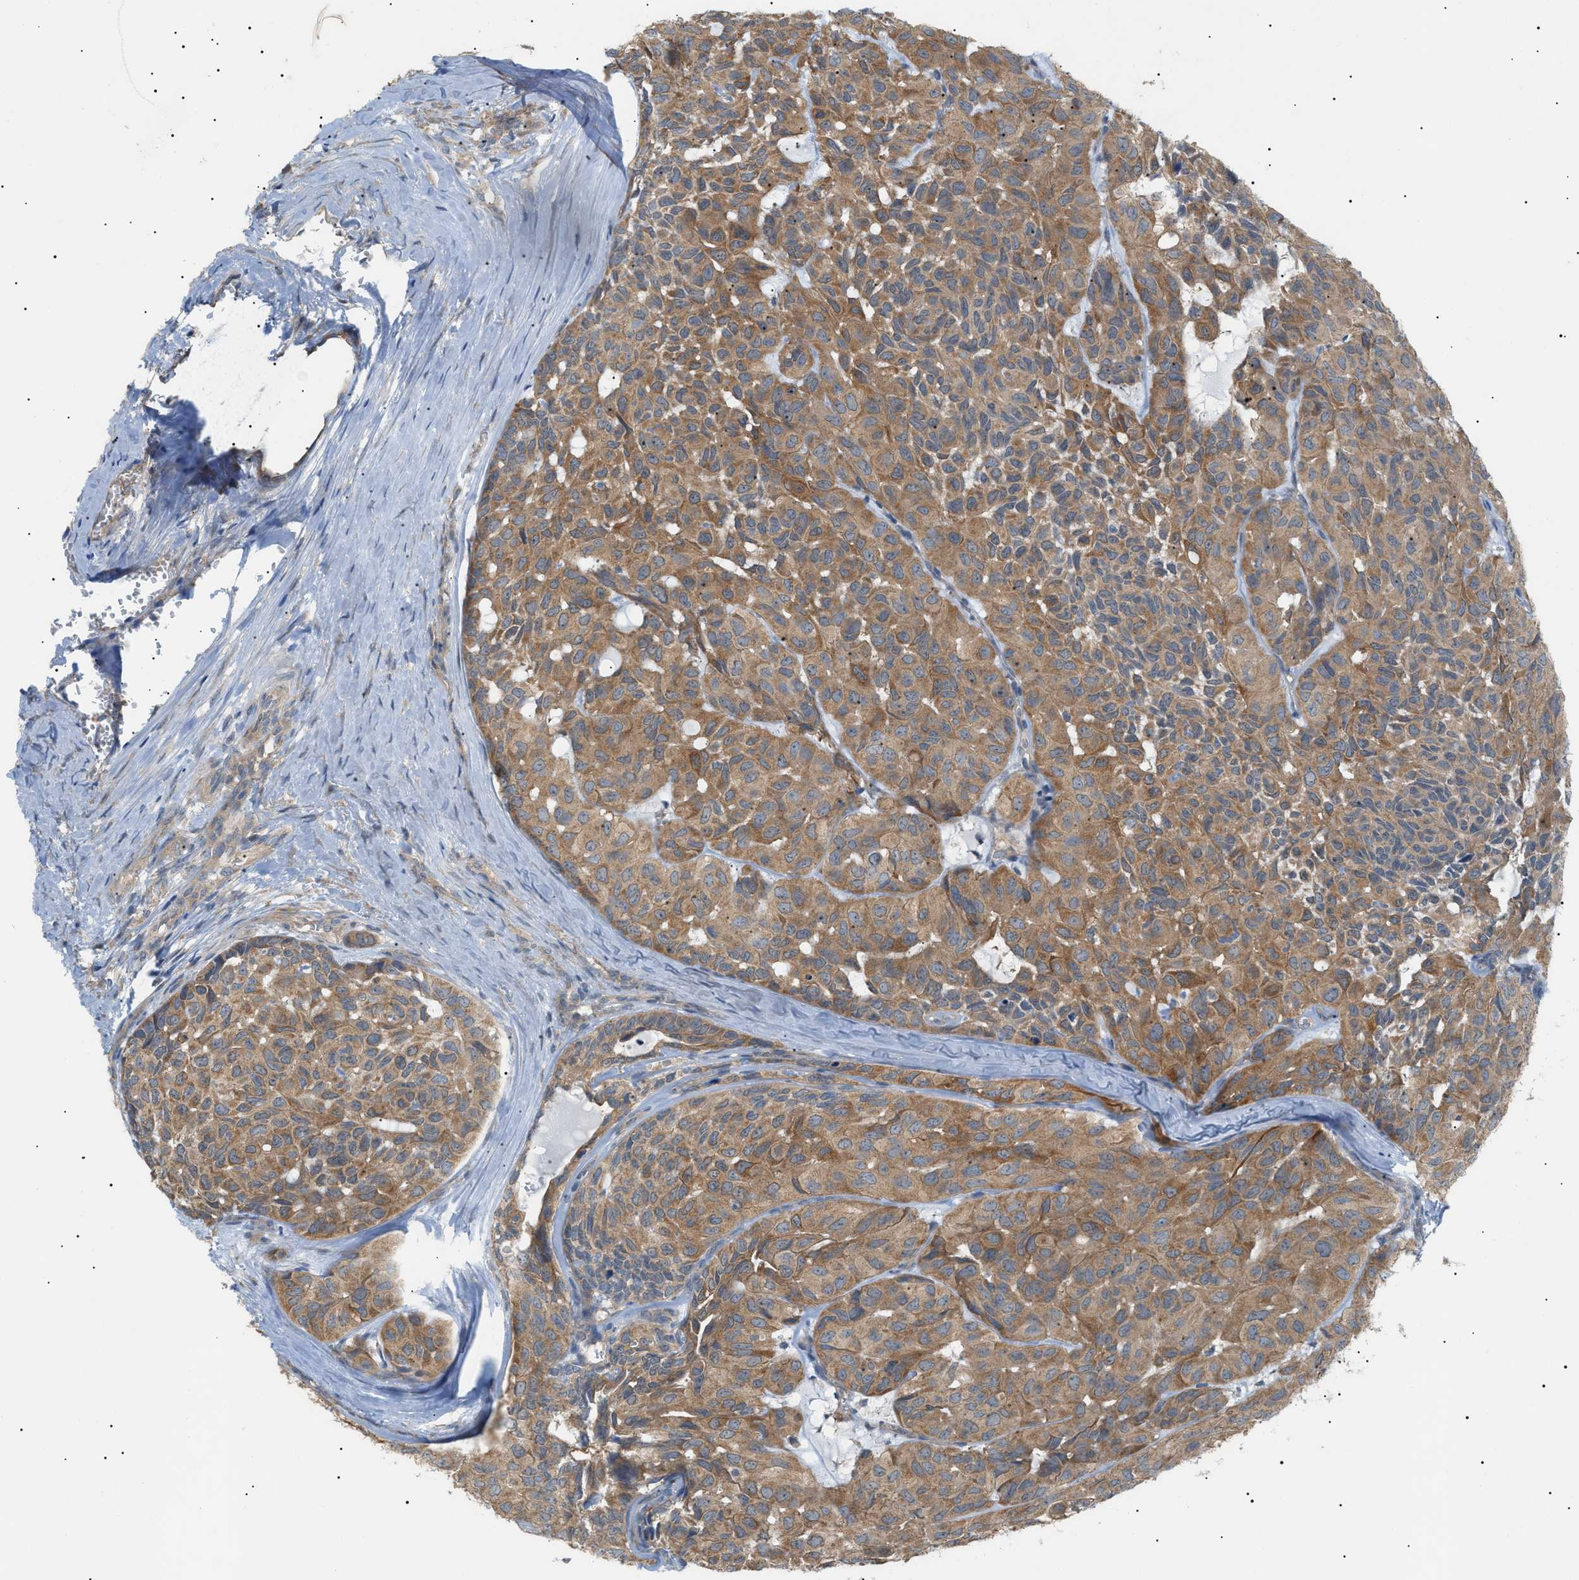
{"staining": {"intensity": "moderate", "quantity": ">75%", "location": "cytoplasmic/membranous"}, "tissue": "head and neck cancer", "cell_type": "Tumor cells", "image_type": "cancer", "snomed": [{"axis": "morphology", "description": "Adenocarcinoma, NOS"}, {"axis": "topography", "description": "Salivary gland, NOS"}, {"axis": "topography", "description": "Head-Neck"}], "caption": "Immunohistochemistry histopathology image of neoplastic tissue: human head and neck cancer stained using IHC displays medium levels of moderate protein expression localized specifically in the cytoplasmic/membranous of tumor cells, appearing as a cytoplasmic/membranous brown color.", "gene": "IRS2", "patient": {"sex": "female", "age": 76}}